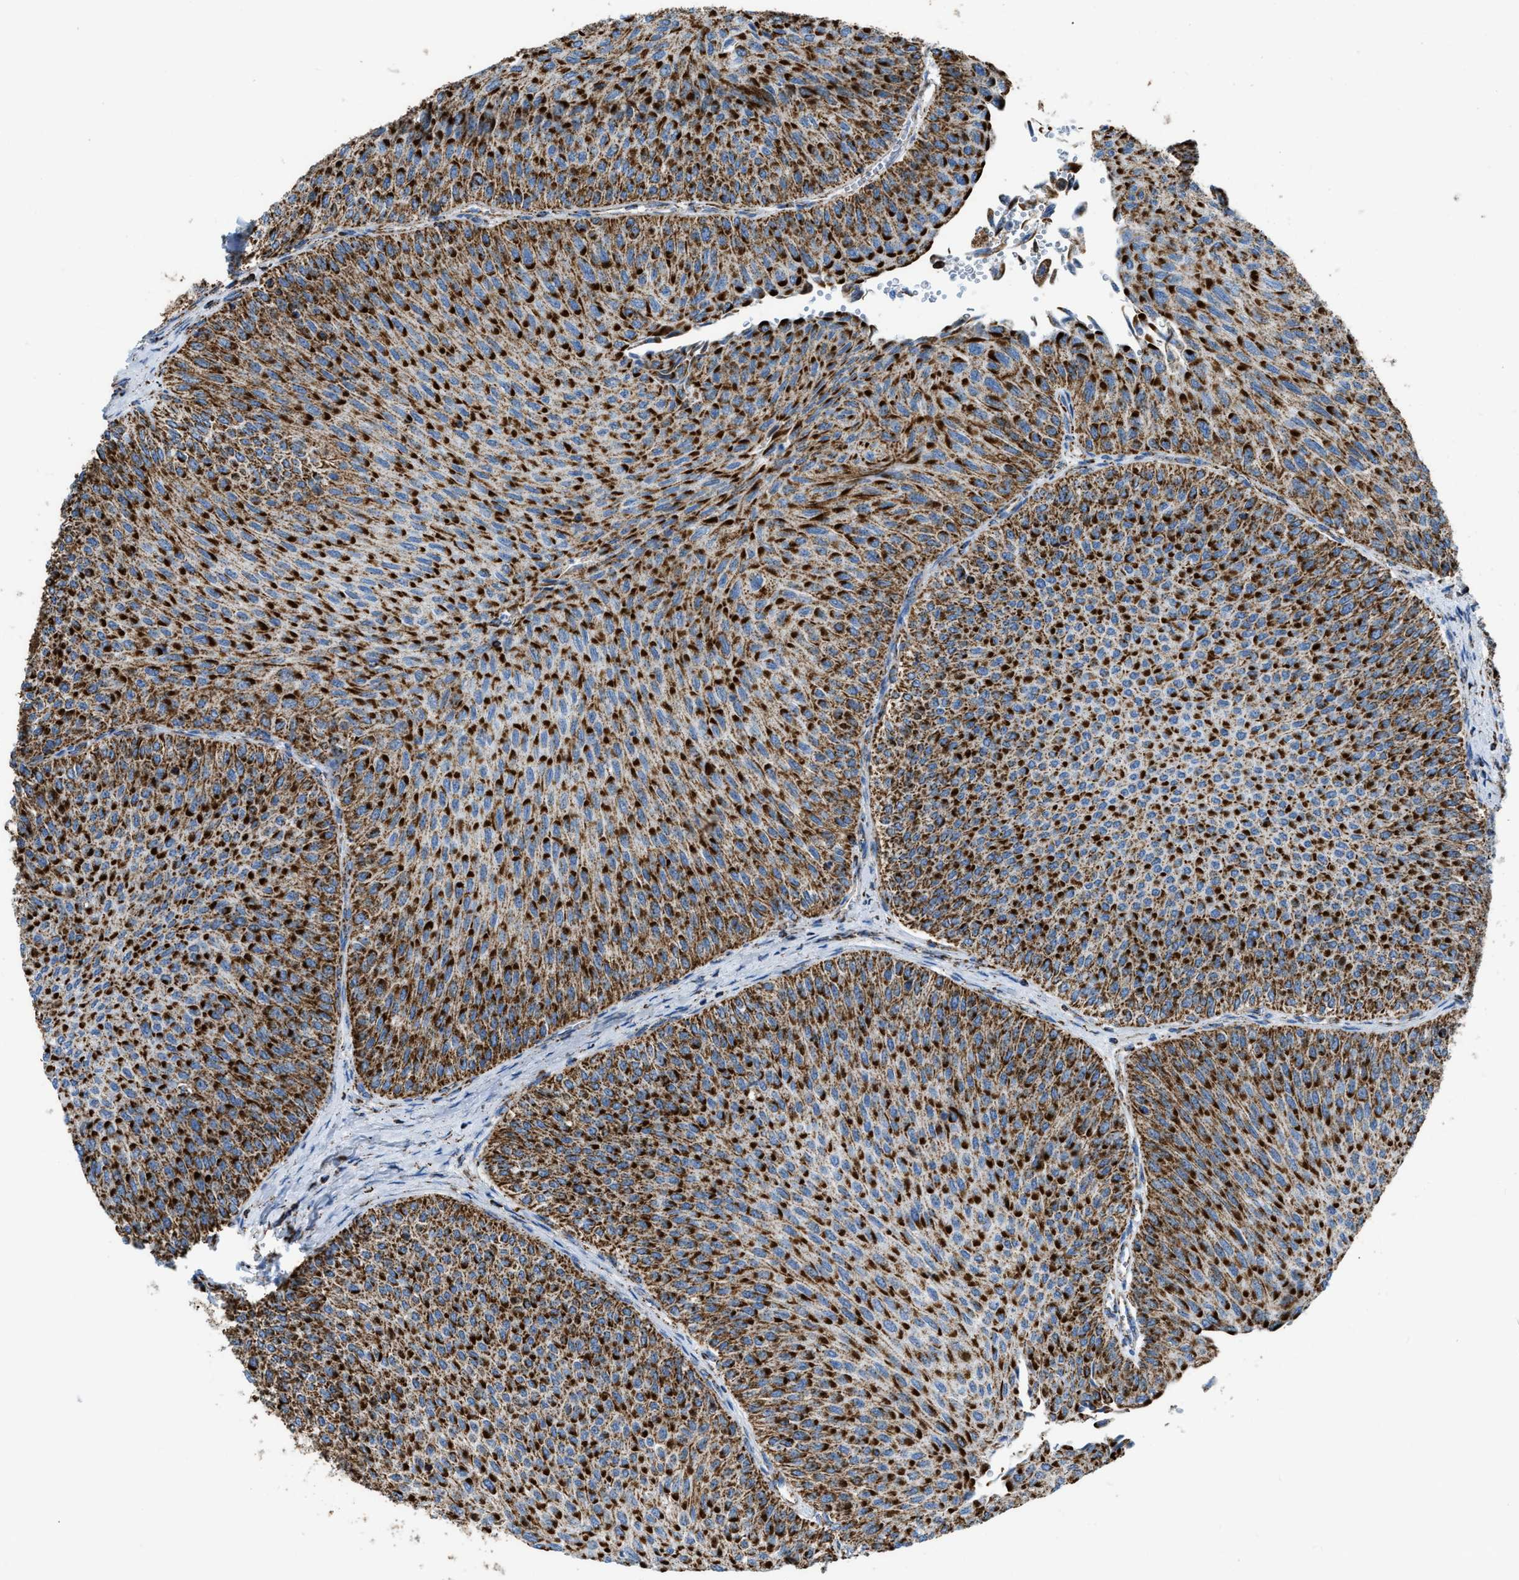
{"staining": {"intensity": "strong", "quantity": ">75%", "location": "cytoplasmic/membranous"}, "tissue": "urothelial cancer", "cell_type": "Tumor cells", "image_type": "cancer", "snomed": [{"axis": "morphology", "description": "Urothelial carcinoma, Low grade"}, {"axis": "topography", "description": "Urinary bladder"}], "caption": "This is a histology image of immunohistochemistry (IHC) staining of urothelial cancer, which shows strong expression in the cytoplasmic/membranous of tumor cells.", "gene": "ETFB", "patient": {"sex": "male", "age": 78}}